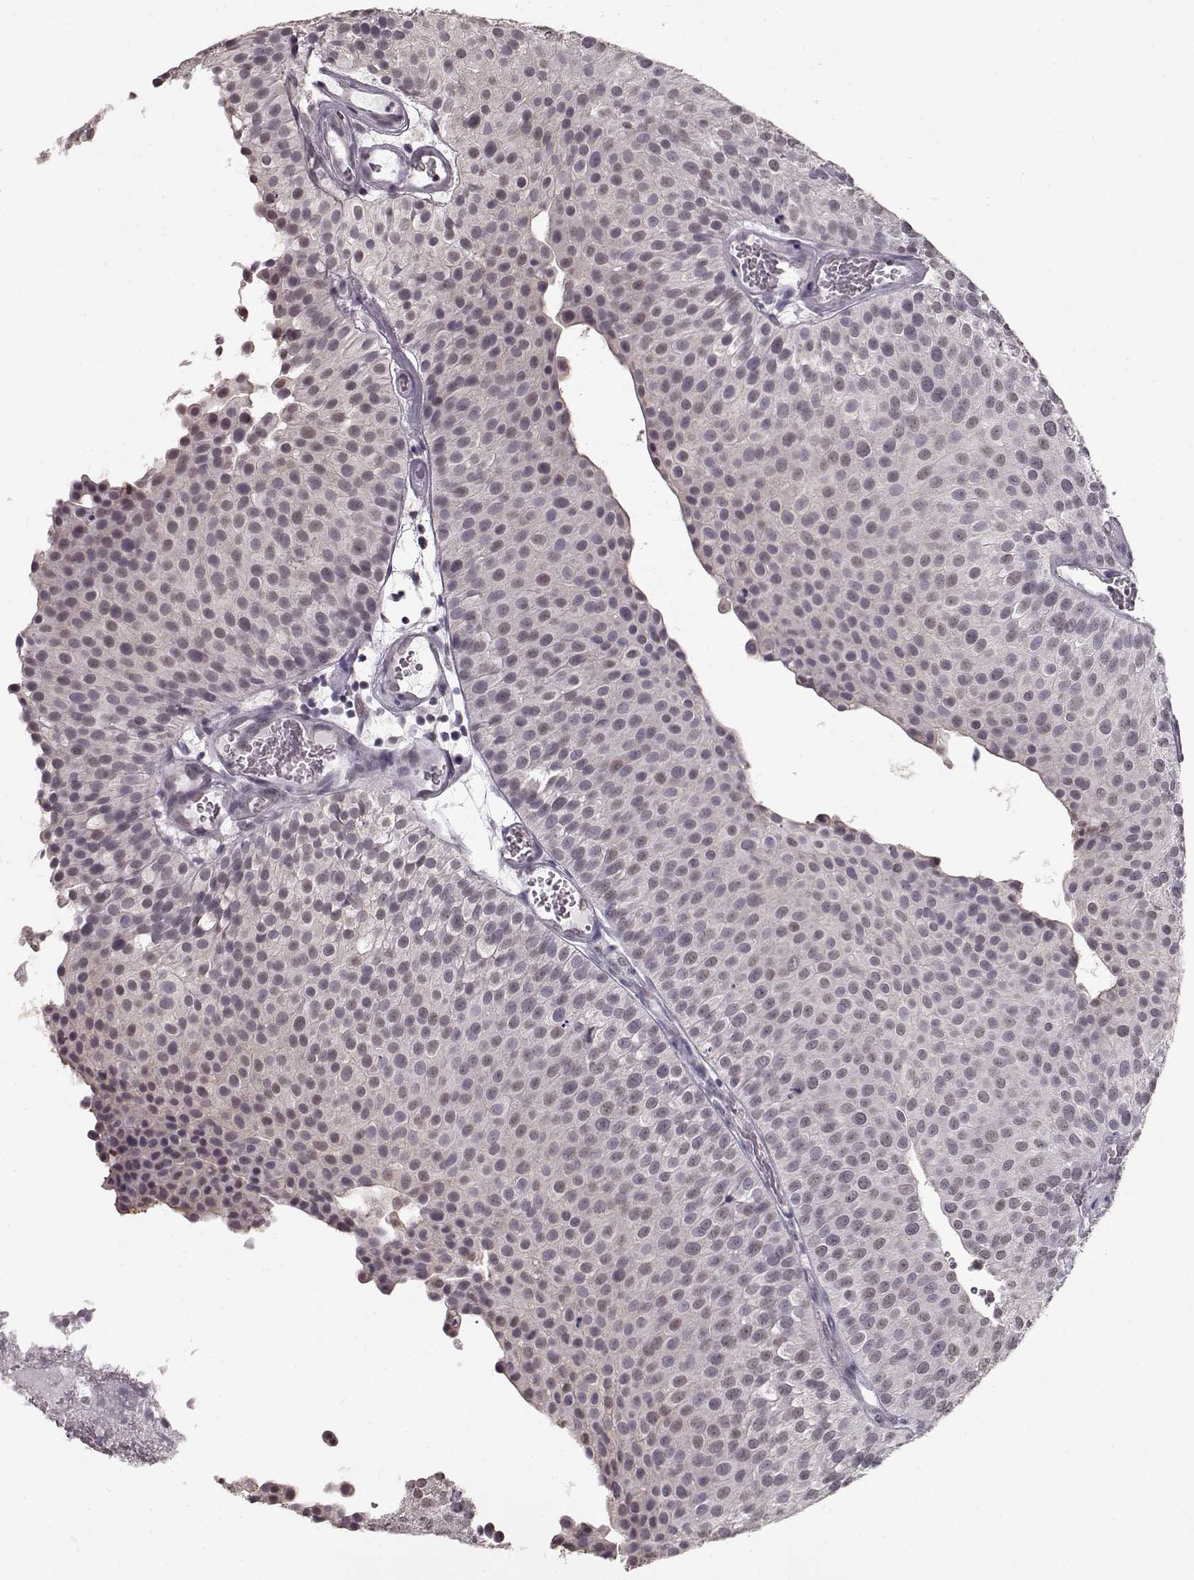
{"staining": {"intensity": "negative", "quantity": "none", "location": "none"}, "tissue": "urothelial cancer", "cell_type": "Tumor cells", "image_type": "cancer", "snomed": [{"axis": "morphology", "description": "Urothelial carcinoma, Low grade"}, {"axis": "topography", "description": "Urinary bladder"}], "caption": "An IHC photomicrograph of urothelial cancer is shown. There is no staining in tumor cells of urothelial cancer.", "gene": "PCP4", "patient": {"sex": "female", "age": 87}}